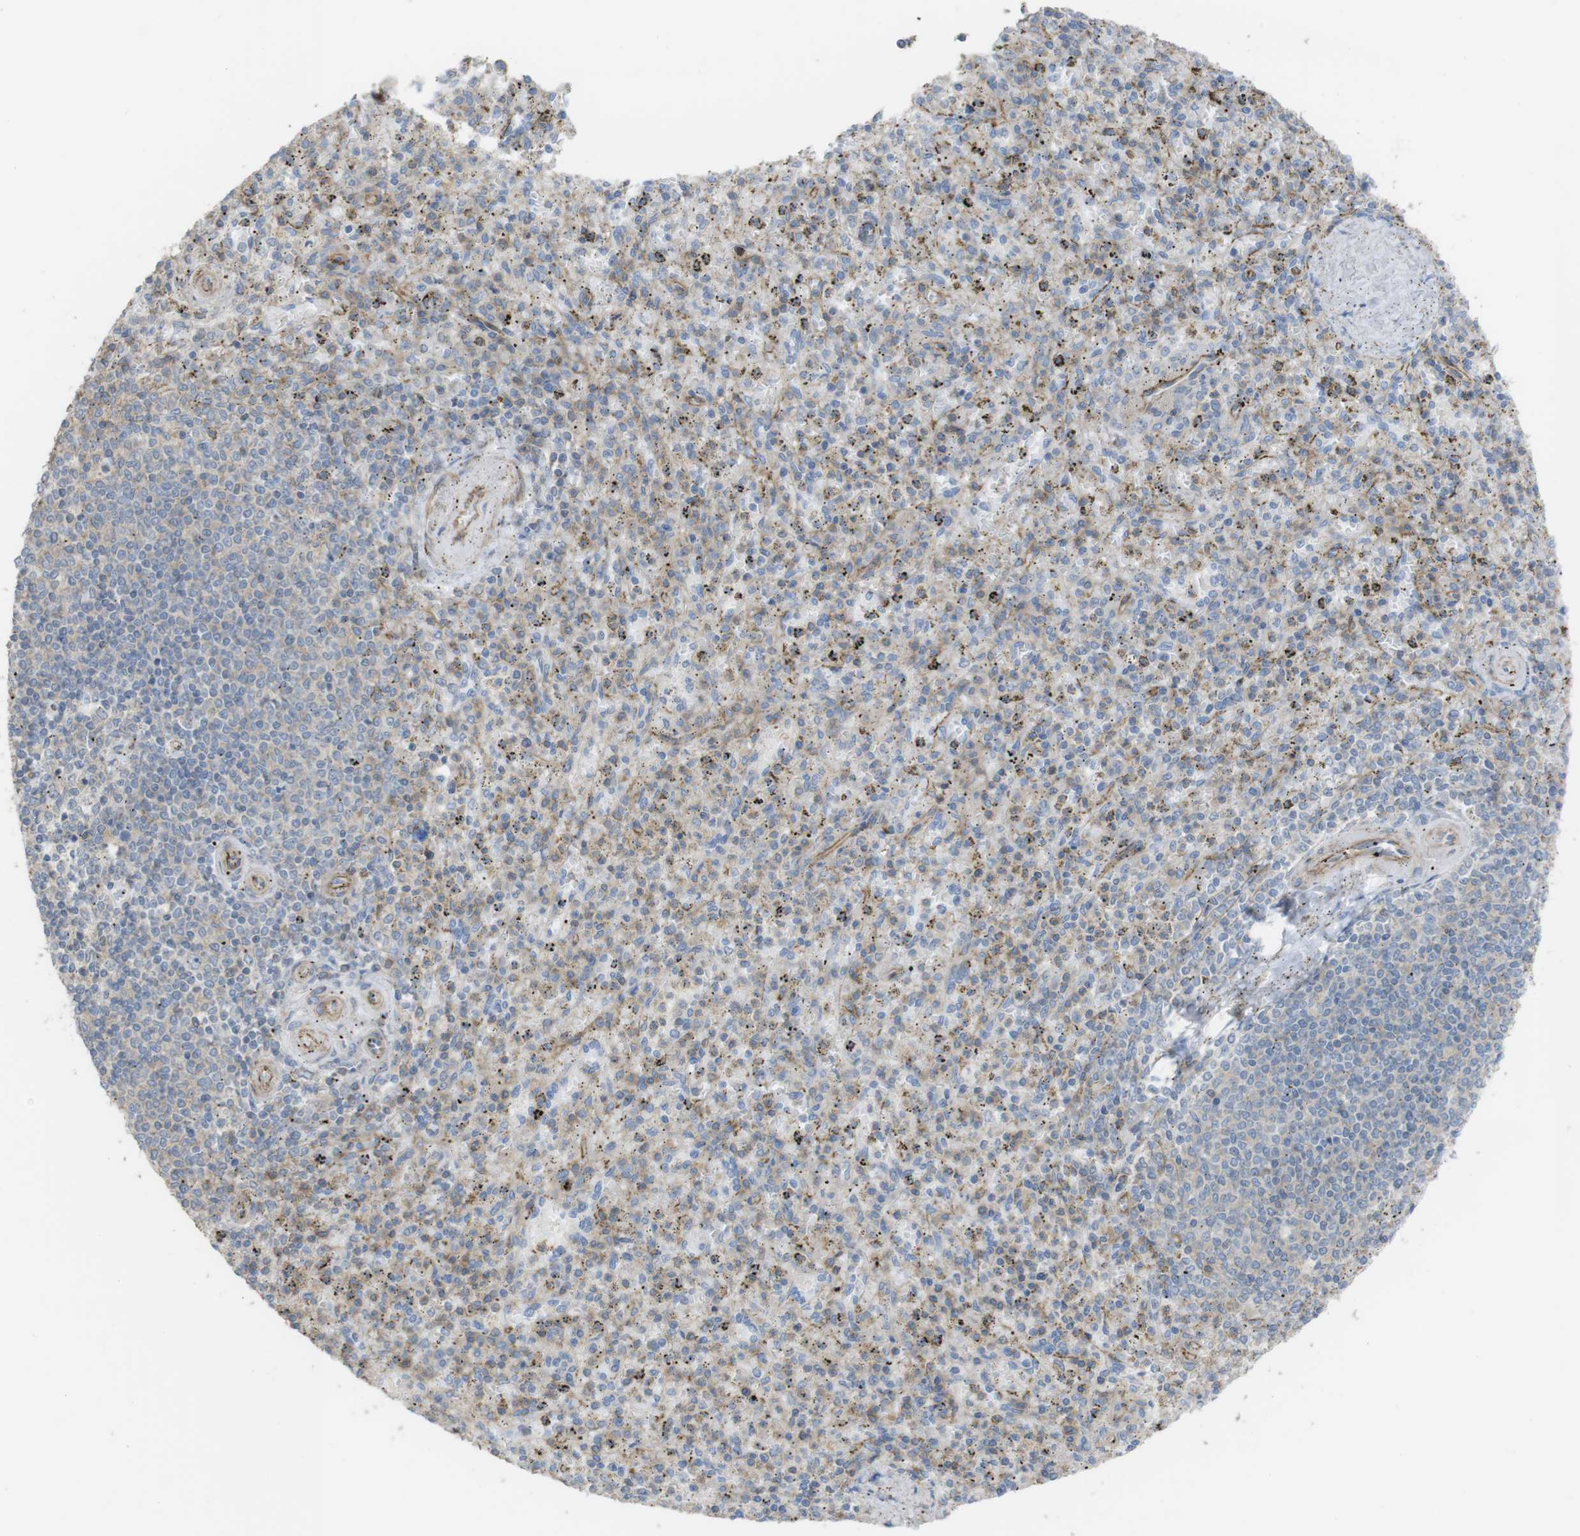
{"staining": {"intensity": "weak", "quantity": "25%-75%", "location": "cytoplasmic/membranous"}, "tissue": "spleen", "cell_type": "Cells in red pulp", "image_type": "normal", "snomed": [{"axis": "morphology", "description": "Normal tissue, NOS"}, {"axis": "topography", "description": "Spleen"}], "caption": "A high-resolution histopathology image shows immunohistochemistry staining of benign spleen, which reveals weak cytoplasmic/membranous staining in approximately 25%-75% of cells in red pulp.", "gene": "PREX2", "patient": {"sex": "male", "age": 72}}